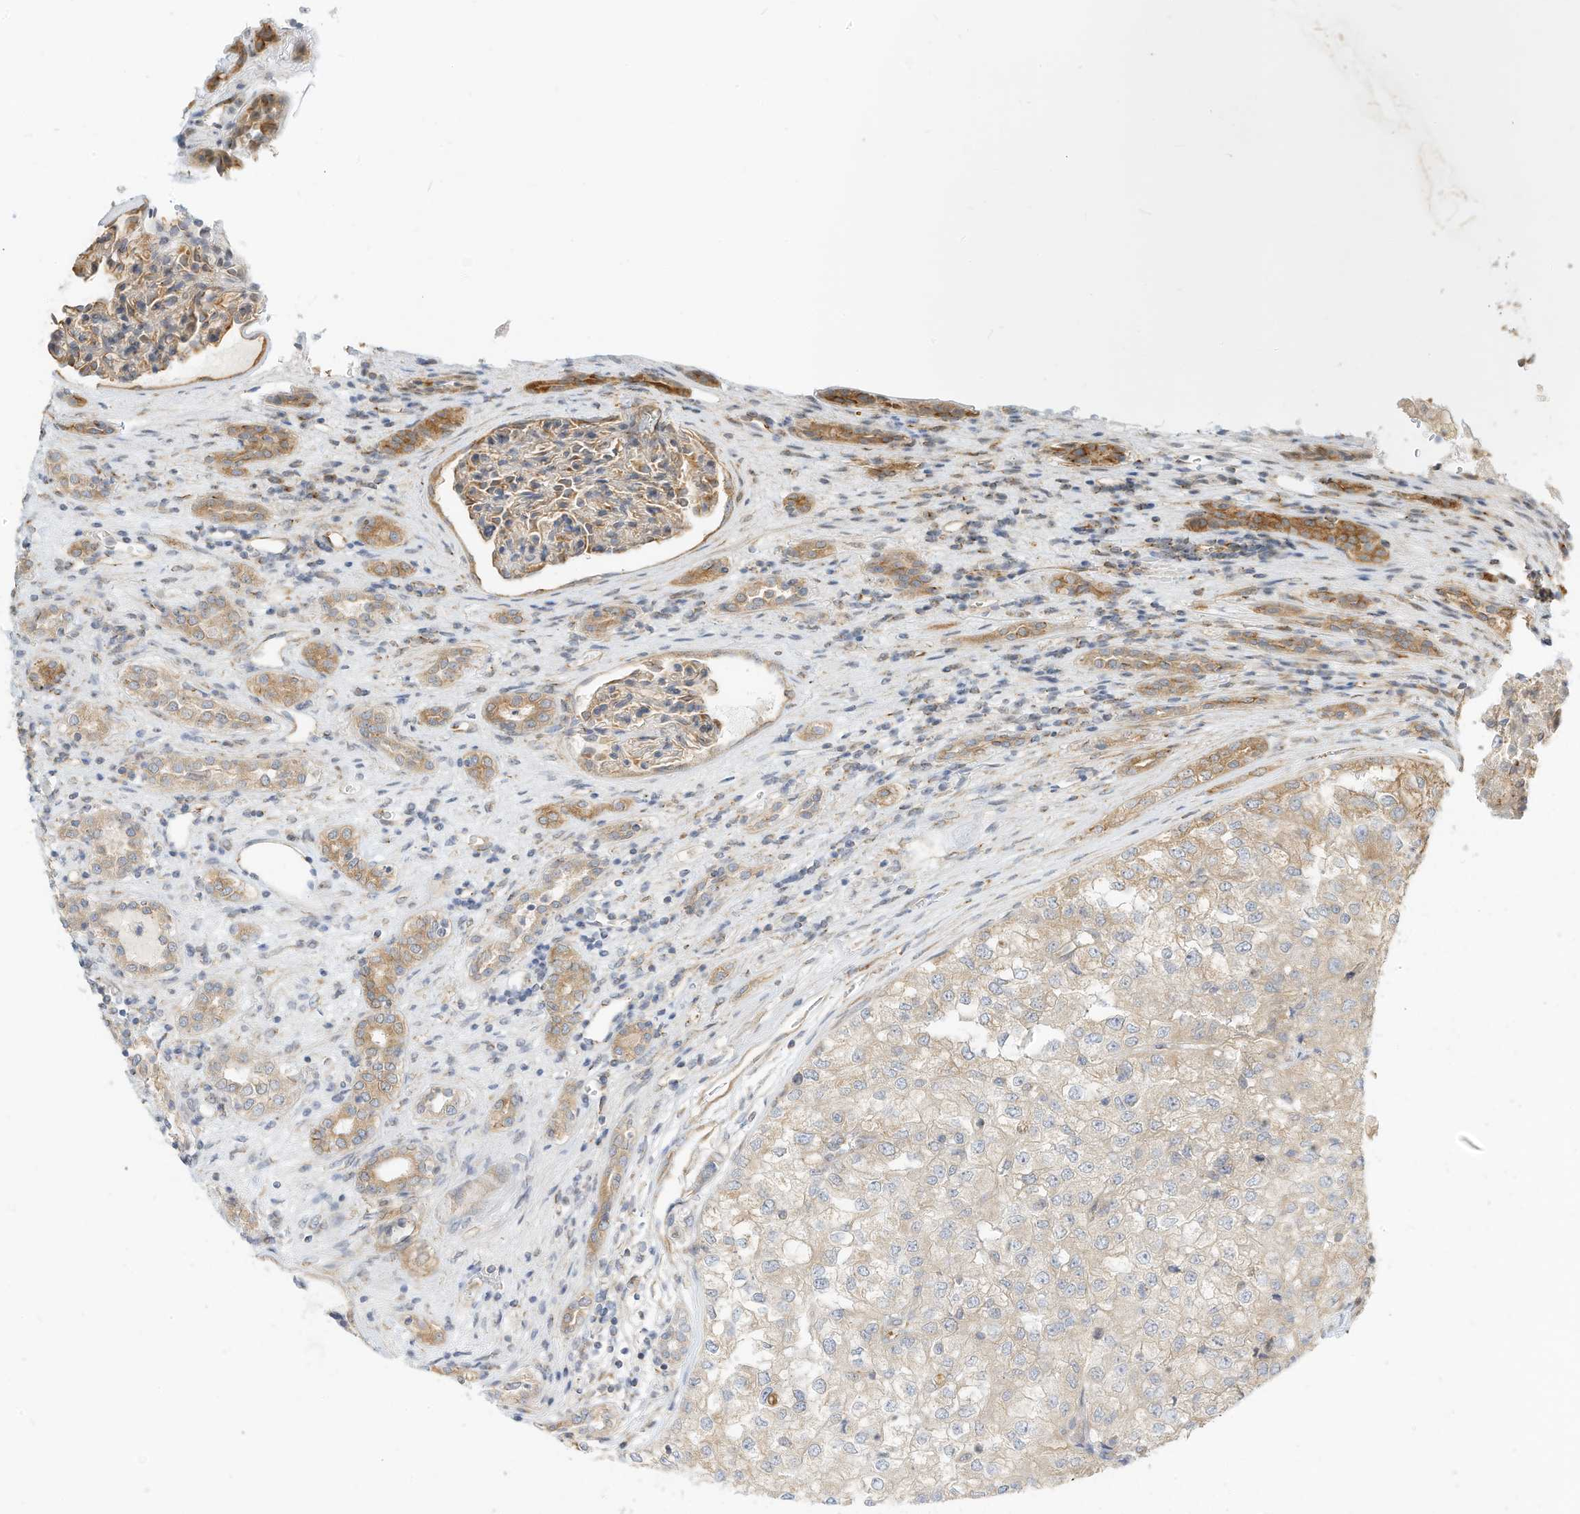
{"staining": {"intensity": "negative", "quantity": "none", "location": "none"}, "tissue": "renal cancer", "cell_type": "Tumor cells", "image_type": "cancer", "snomed": [{"axis": "morphology", "description": "Adenocarcinoma, NOS"}, {"axis": "topography", "description": "Kidney"}], "caption": "Tumor cells are negative for brown protein staining in renal cancer.", "gene": "OFD1", "patient": {"sex": "female", "age": 54}}